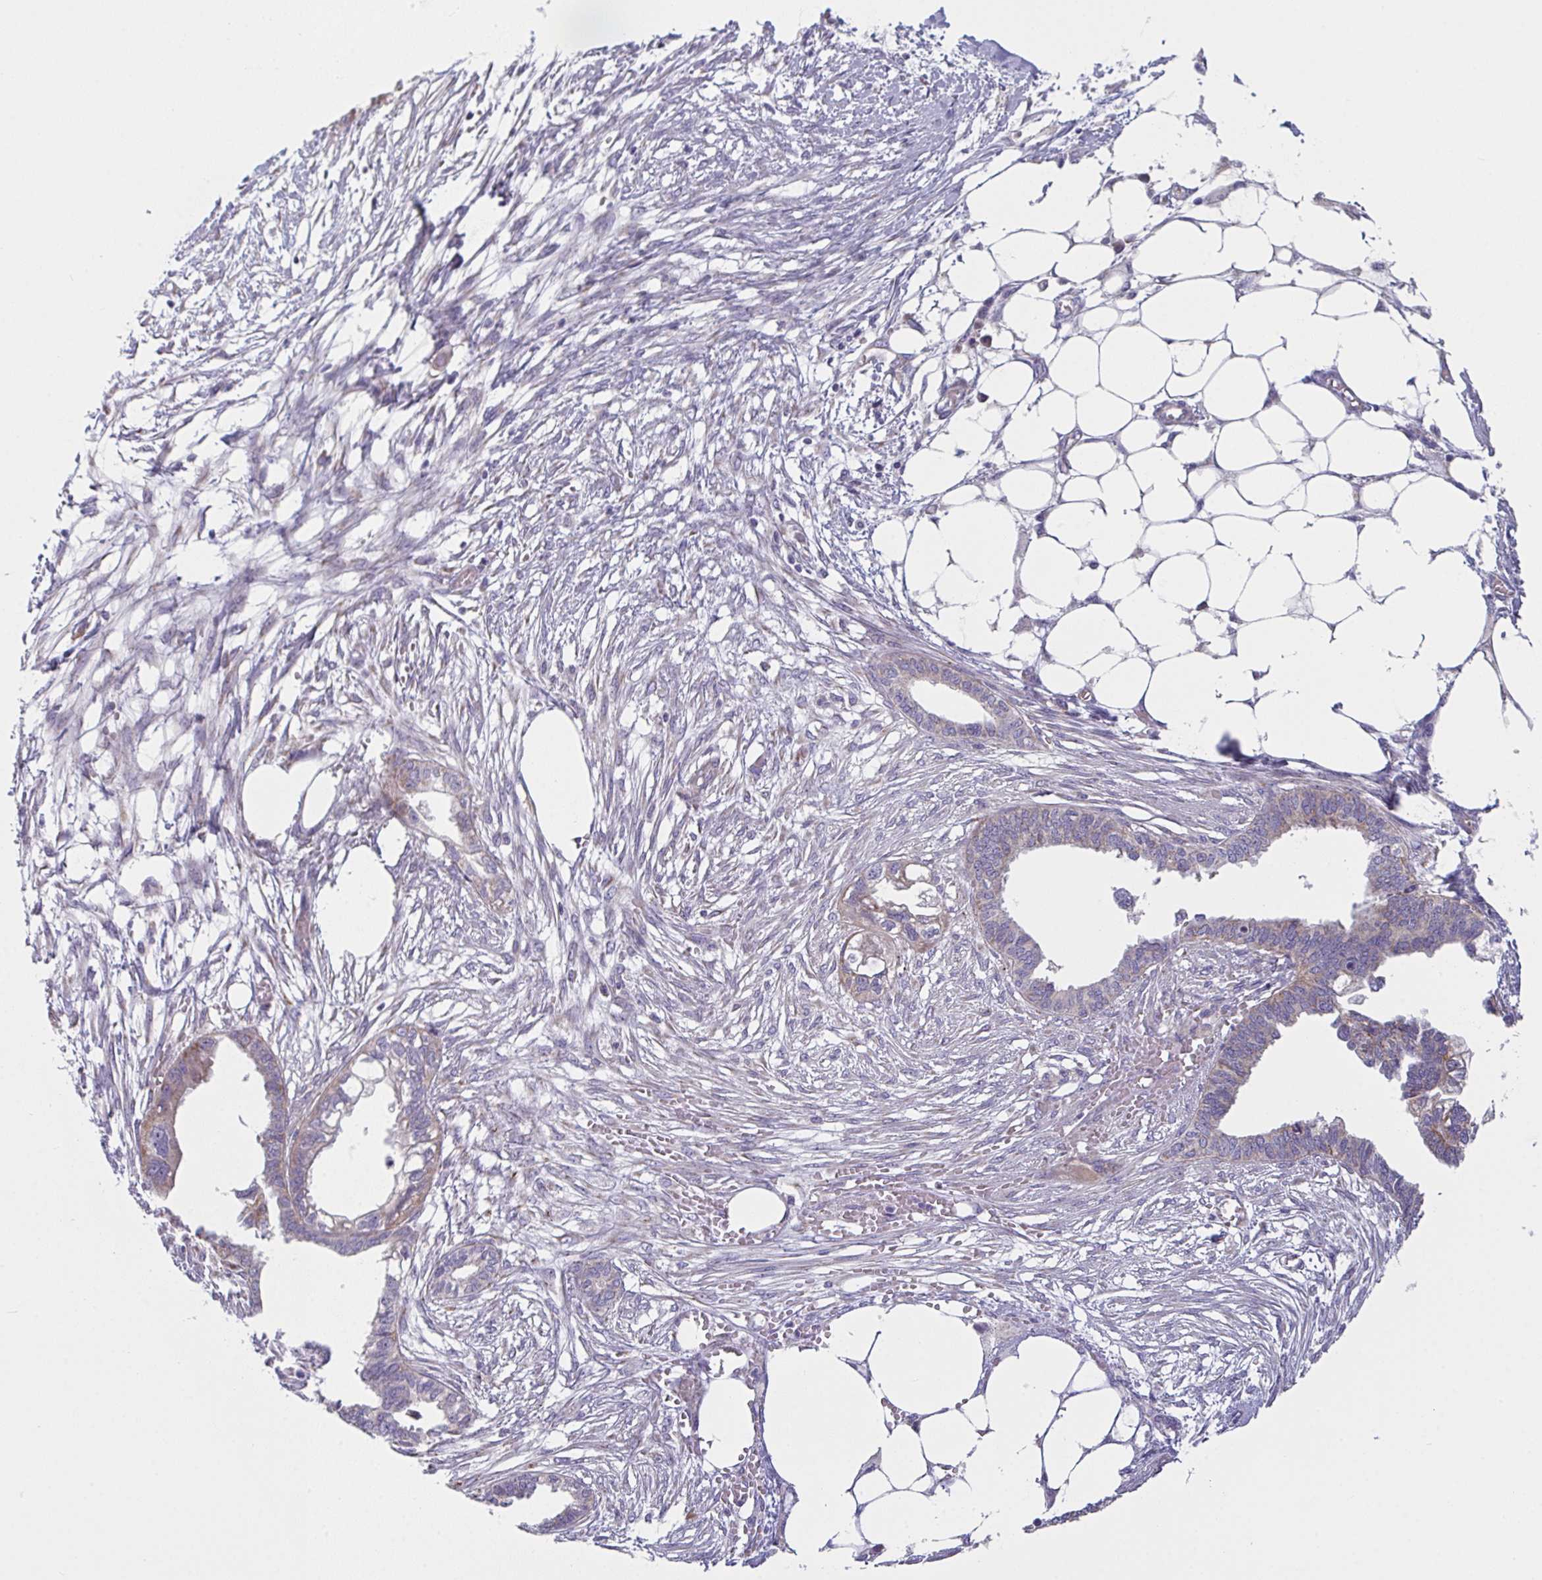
{"staining": {"intensity": "weak", "quantity": "<25%", "location": "cytoplasmic/membranous"}, "tissue": "endometrial cancer", "cell_type": "Tumor cells", "image_type": "cancer", "snomed": [{"axis": "morphology", "description": "Adenocarcinoma, NOS"}, {"axis": "morphology", "description": "Adenocarcinoma, metastatic, NOS"}, {"axis": "topography", "description": "Adipose tissue"}, {"axis": "topography", "description": "Endometrium"}], "caption": "The immunohistochemistry (IHC) image has no significant staining in tumor cells of endometrial cancer (adenocarcinoma) tissue. (Stains: DAB IHC with hematoxylin counter stain, Microscopy: brightfield microscopy at high magnification).", "gene": "MRPS2", "patient": {"sex": "female", "age": 67}}